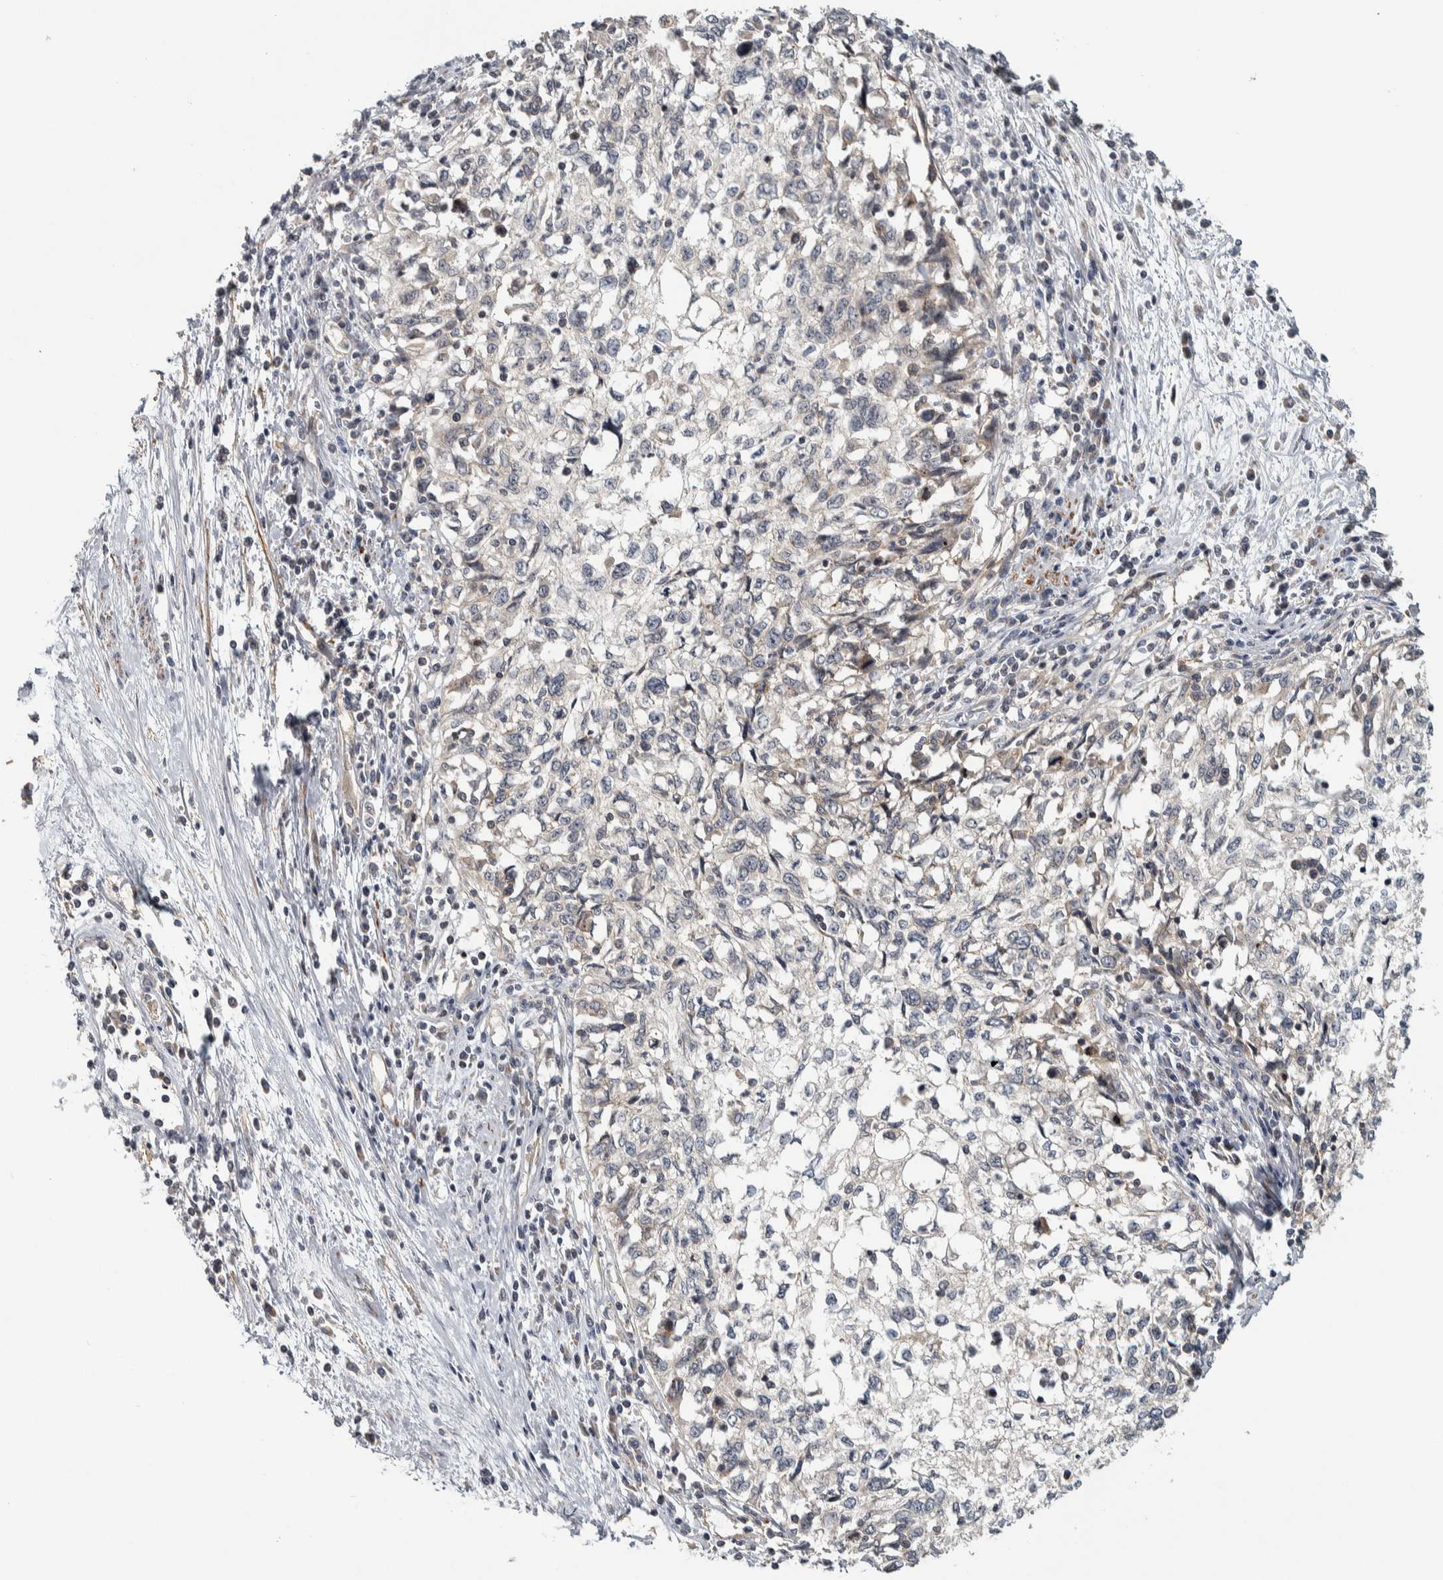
{"staining": {"intensity": "negative", "quantity": "none", "location": "none"}, "tissue": "cervical cancer", "cell_type": "Tumor cells", "image_type": "cancer", "snomed": [{"axis": "morphology", "description": "Squamous cell carcinoma, NOS"}, {"axis": "topography", "description": "Cervix"}], "caption": "Protein analysis of cervical cancer reveals no significant staining in tumor cells. (Brightfield microscopy of DAB (3,3'-diaminobenzidine) immunohistochemistry at high magnification).", "gene": "TBC1D31", "patient": {"sex": "female", "age": 57}}